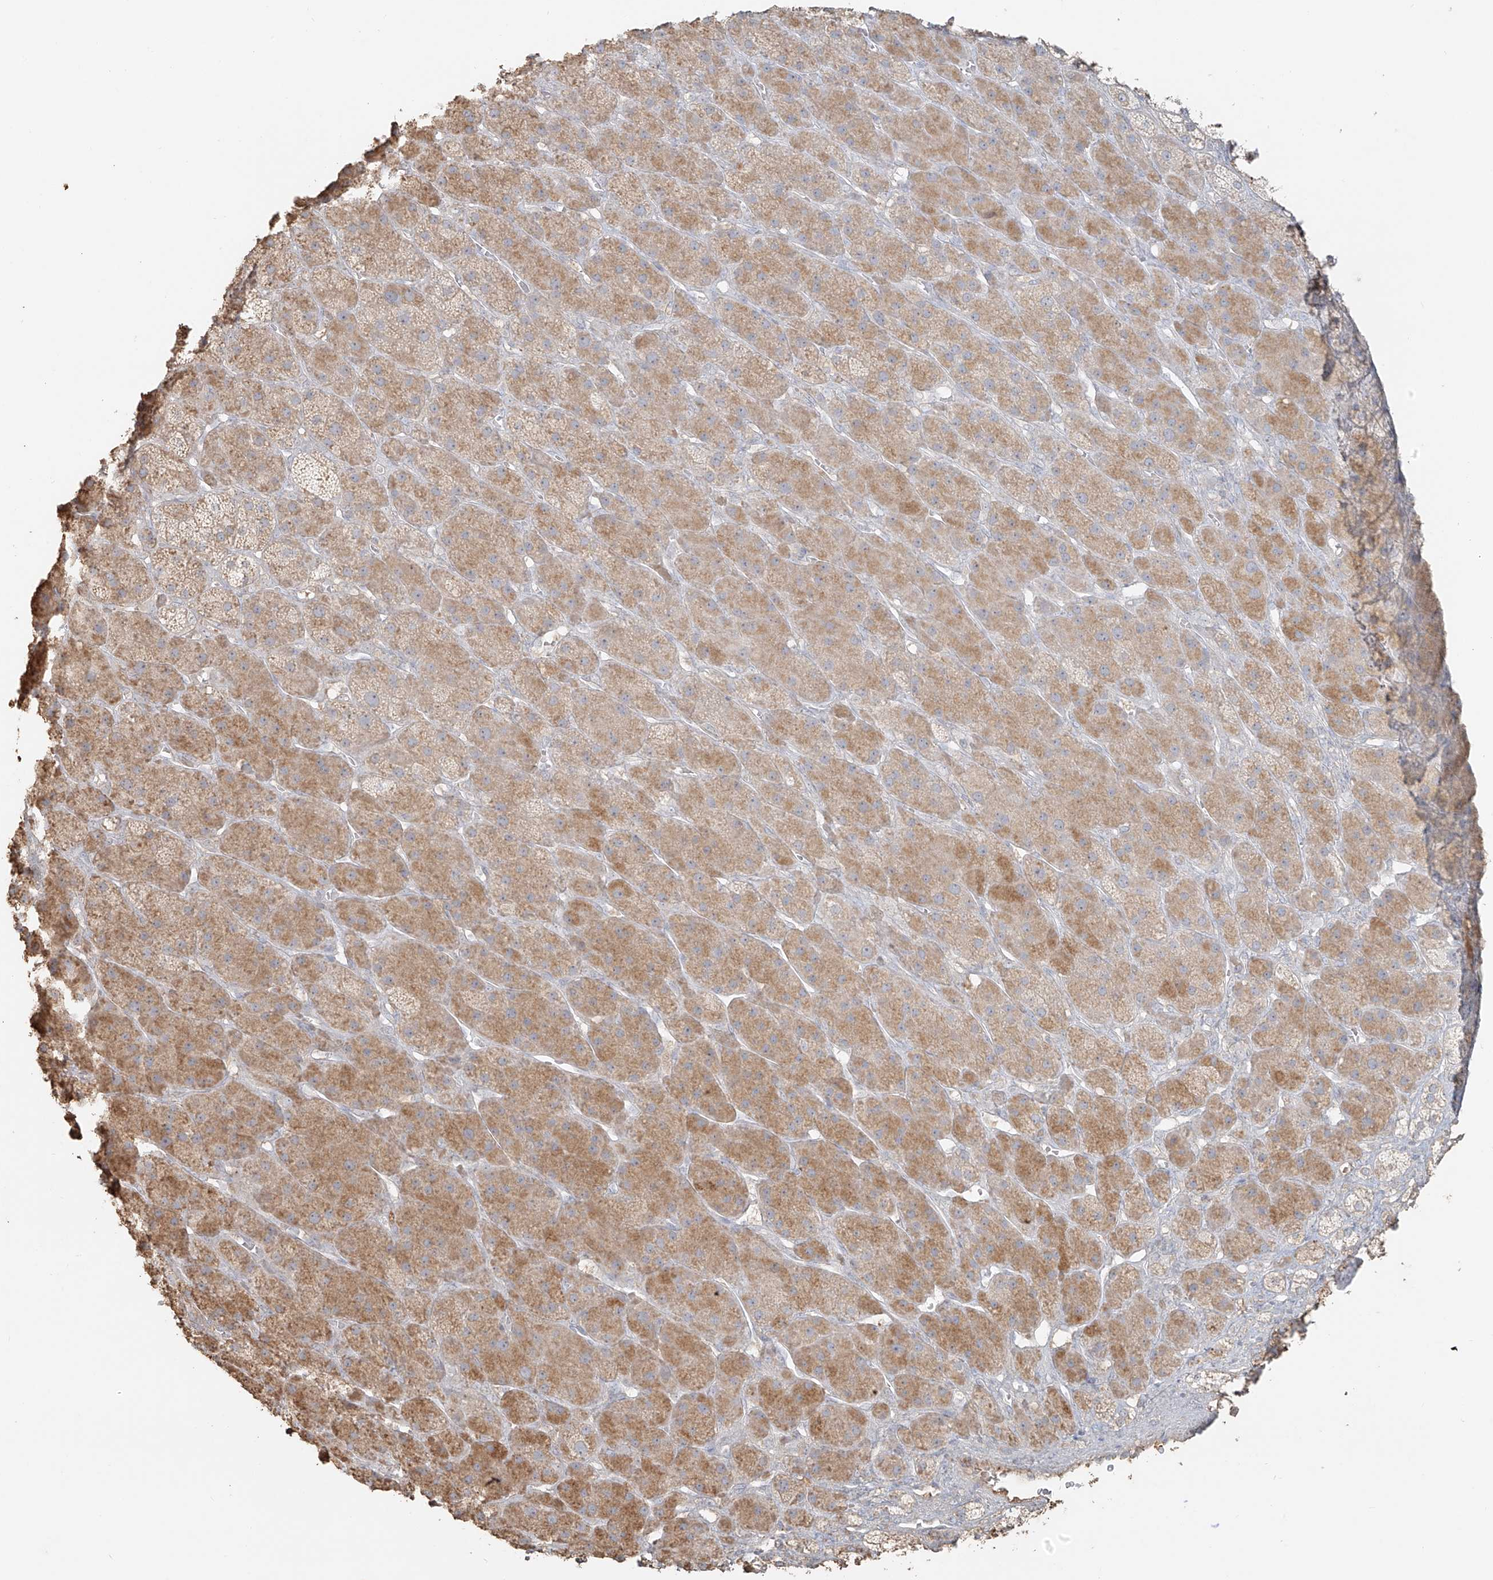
{"staining": {"intensity": "moderate", "quantity": "25%-75%", "location": "cytoplasmic/membranous"}, "tissue": "adrenal gland", "cell_type": "Glandular cells", "image_type": "normal", "snomed": [{"axis": "morphology", "description": "Normal tissue, NOS"}, {"axis": "topography", "description": "Adrenal gland"}], "caption": "Immunohistochemistry (IHC) histopathology image of benign adrenal gland: human adrenal gland stained using immunohistochemistry displays medium levels of moderate protein expression localized specifically in the cytoplasmic/membranous of glandular cells, appearing as a cytoplasmic/membranous brown color.", "gene": "NPHS1", "patient": {"sex": "male", "age": 61}}